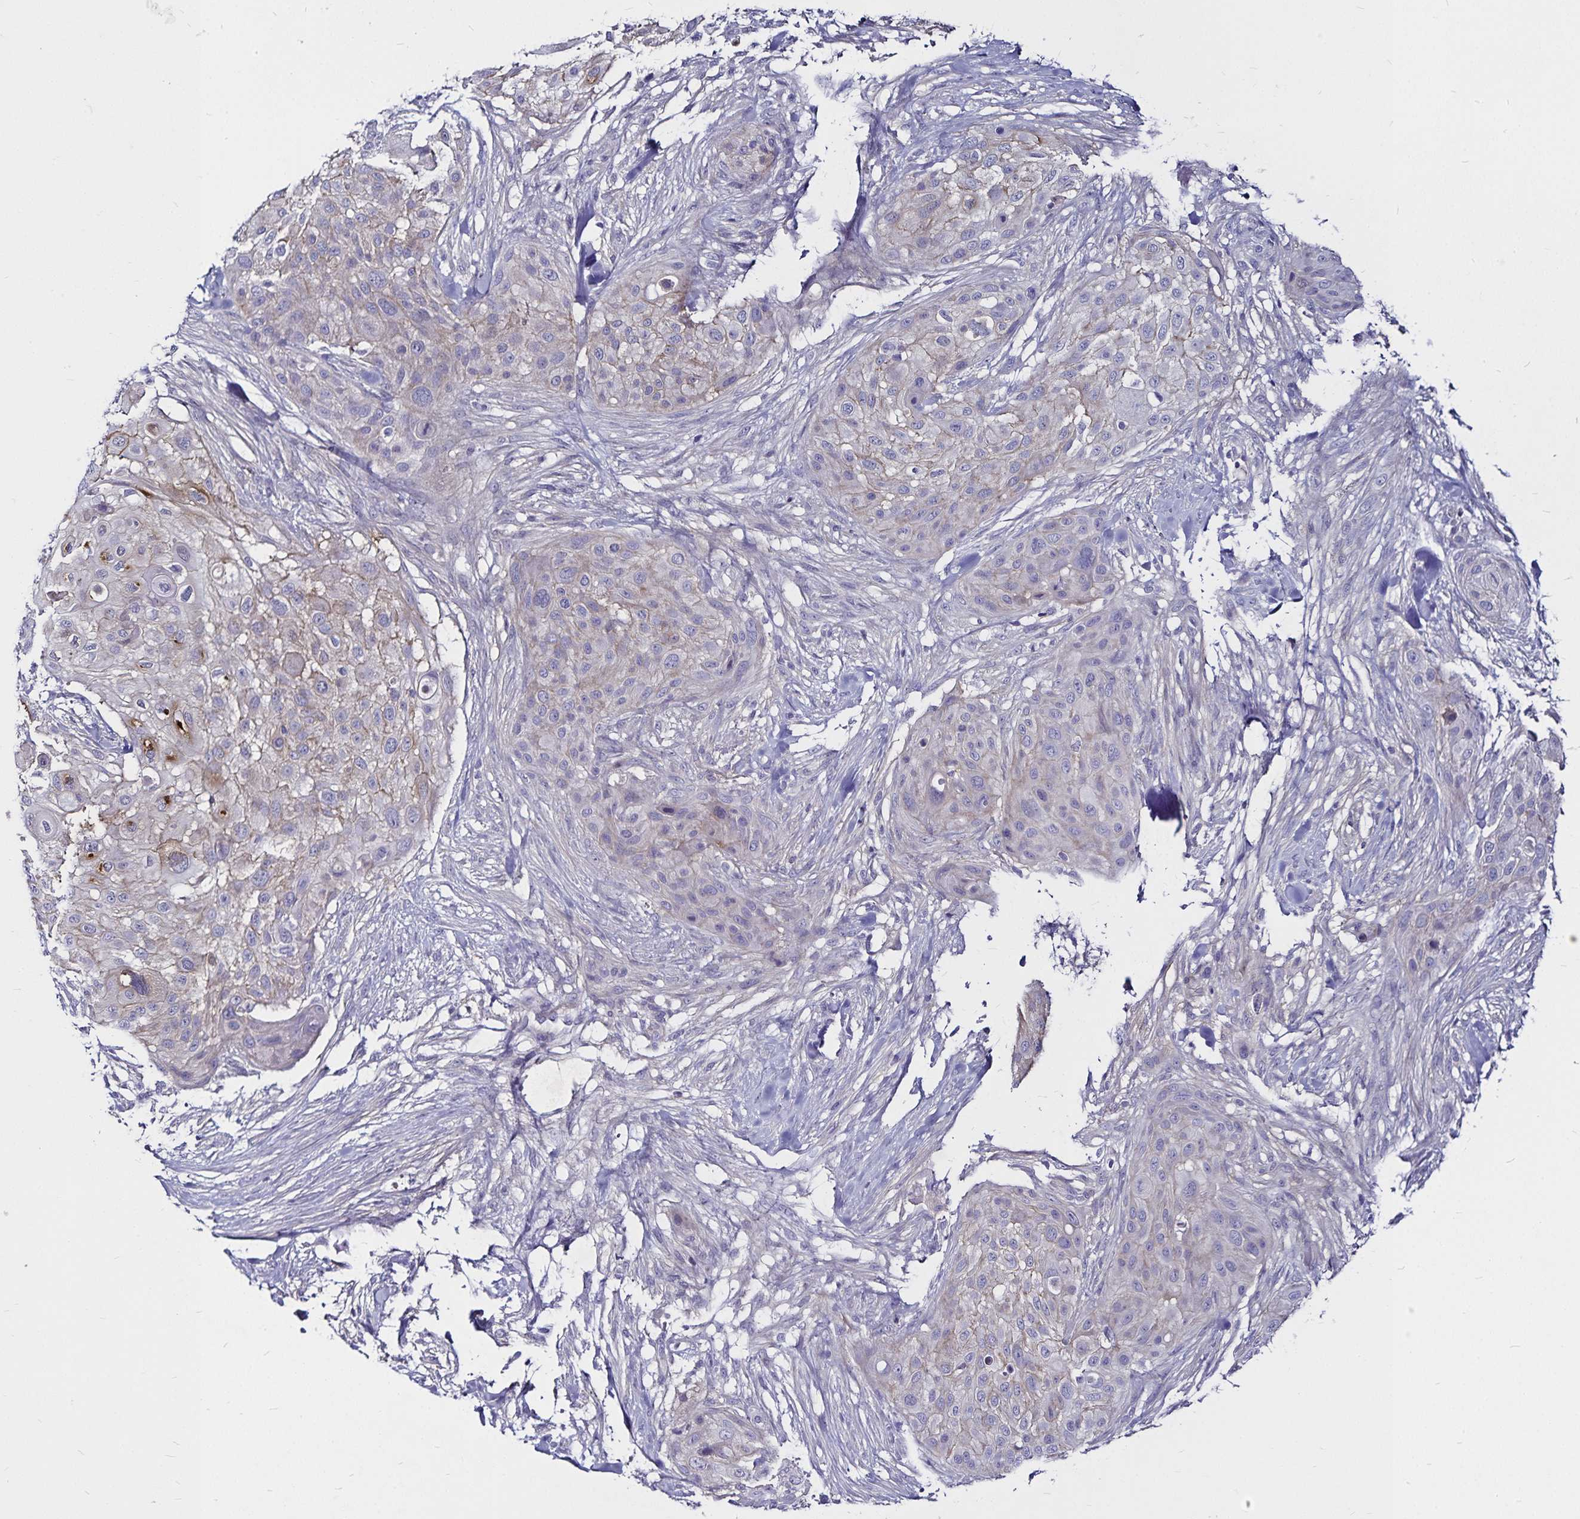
{"staining": {"intensity": "negative", "quantity": "none", "location": "none"}, "tissue": "skin cancer", "cell_type": "Tumor cells", "image_type": "cancer", "snomed": [{"axis": "morphology", "description": "Squamous cell carcinoma, NOS"}, {"axis": "topography", "description": "Skin"}], "caption": "There is no significant expression in tumor cells of skin squamous cell carcinoma. (DAB (3,3'-diaminobenzidine) IHC visualized using brightfield microscopy, high magnification).", "gene": "GNG12", "patient": {"sex": "female", "age": 87}}